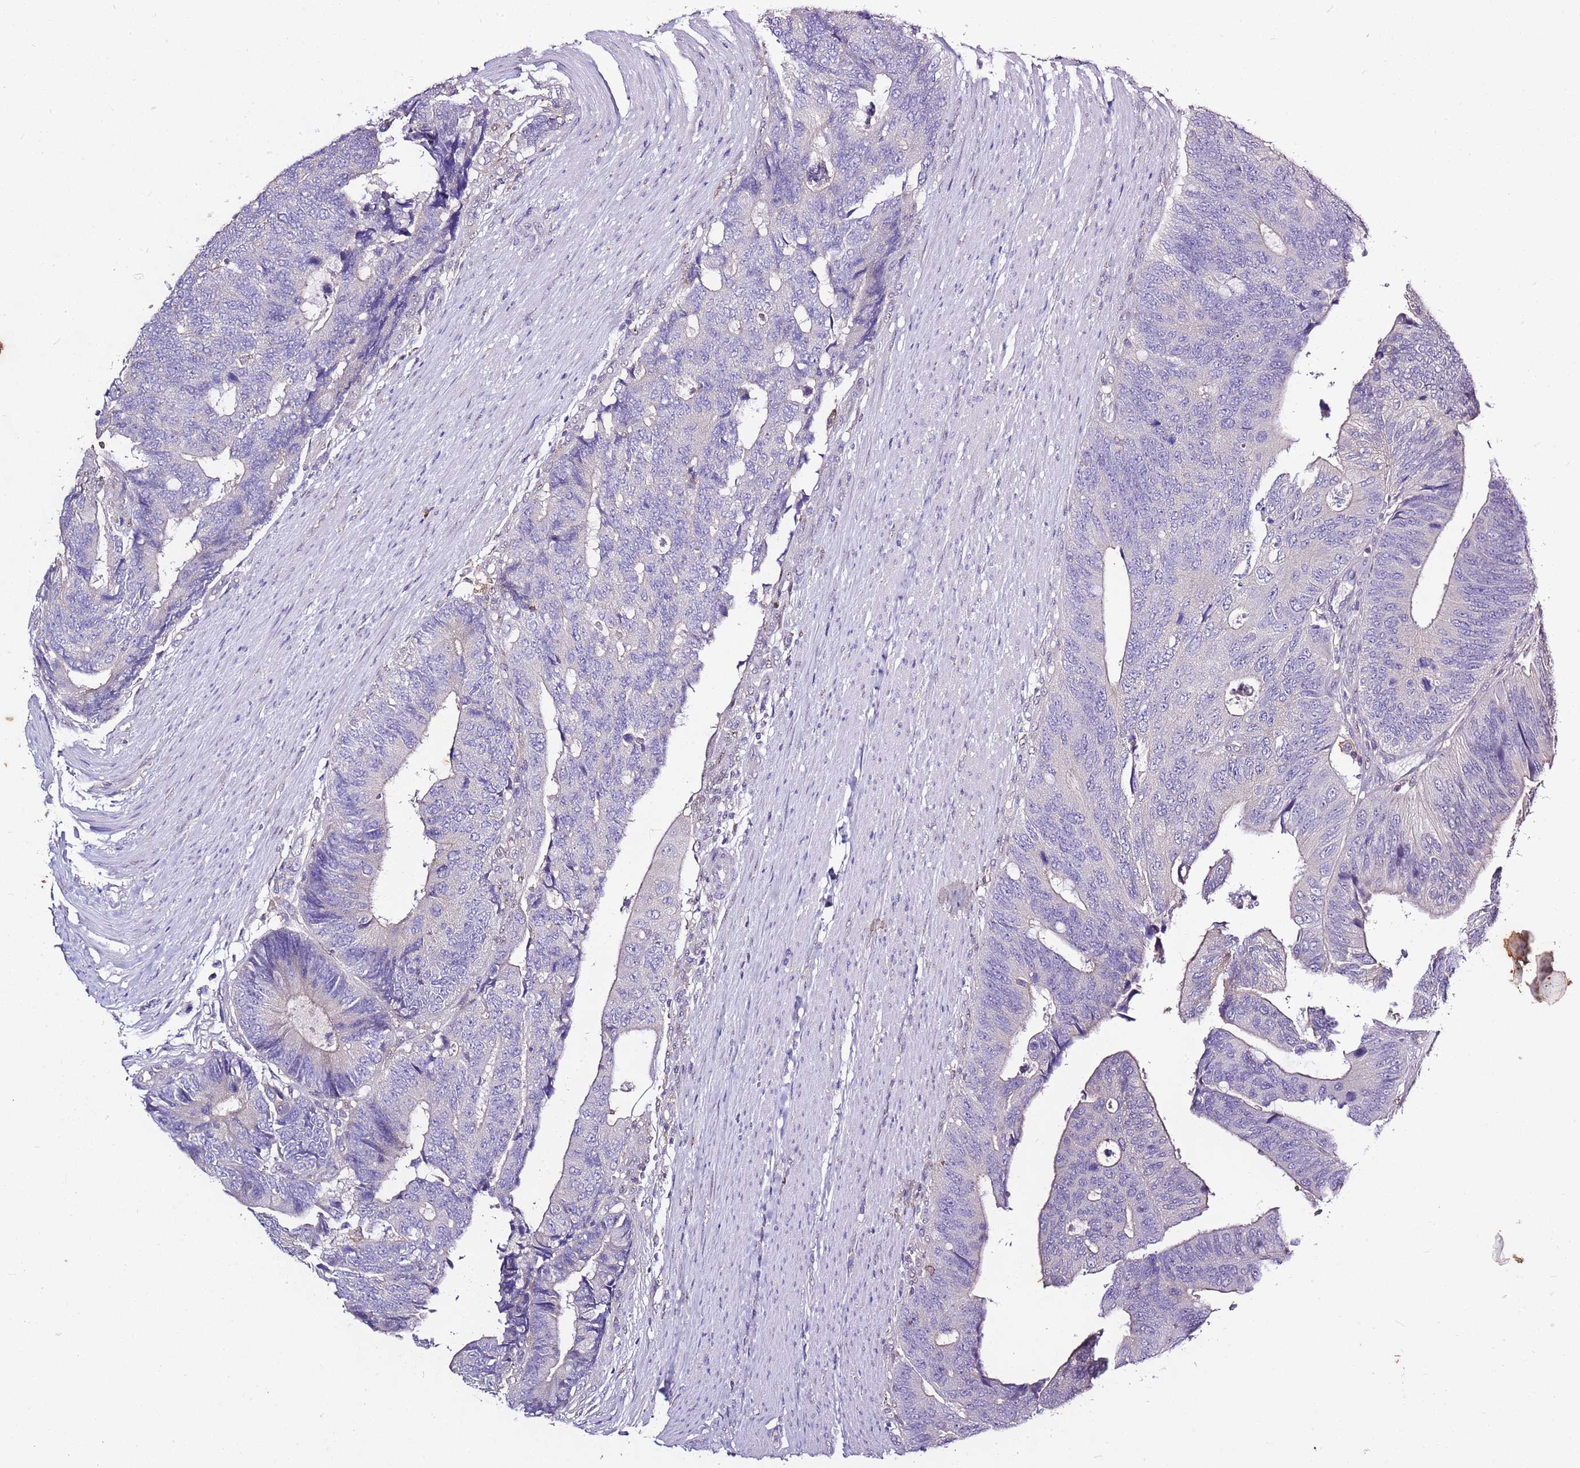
{"staining": {"intensity": "negative", "quantity": "none", "location": "none"}, "tissue": "colorectal cancer", "cell_type": "Tumor cells", "image_type": "cancer", "snomed": [{"axis": "morphology", "description": "Adenocarcinoma, NOS"}, {"axis": "topography", "description": "Colon"}], "caption": "Immunohistochemical staining of adenocarcinoma (colorectal) exhibits no significant expression in tumor cells. (DAB IHC, high magnification).", "gene": "CAPN9", "patient": {"sex": "male", "age": 87}}